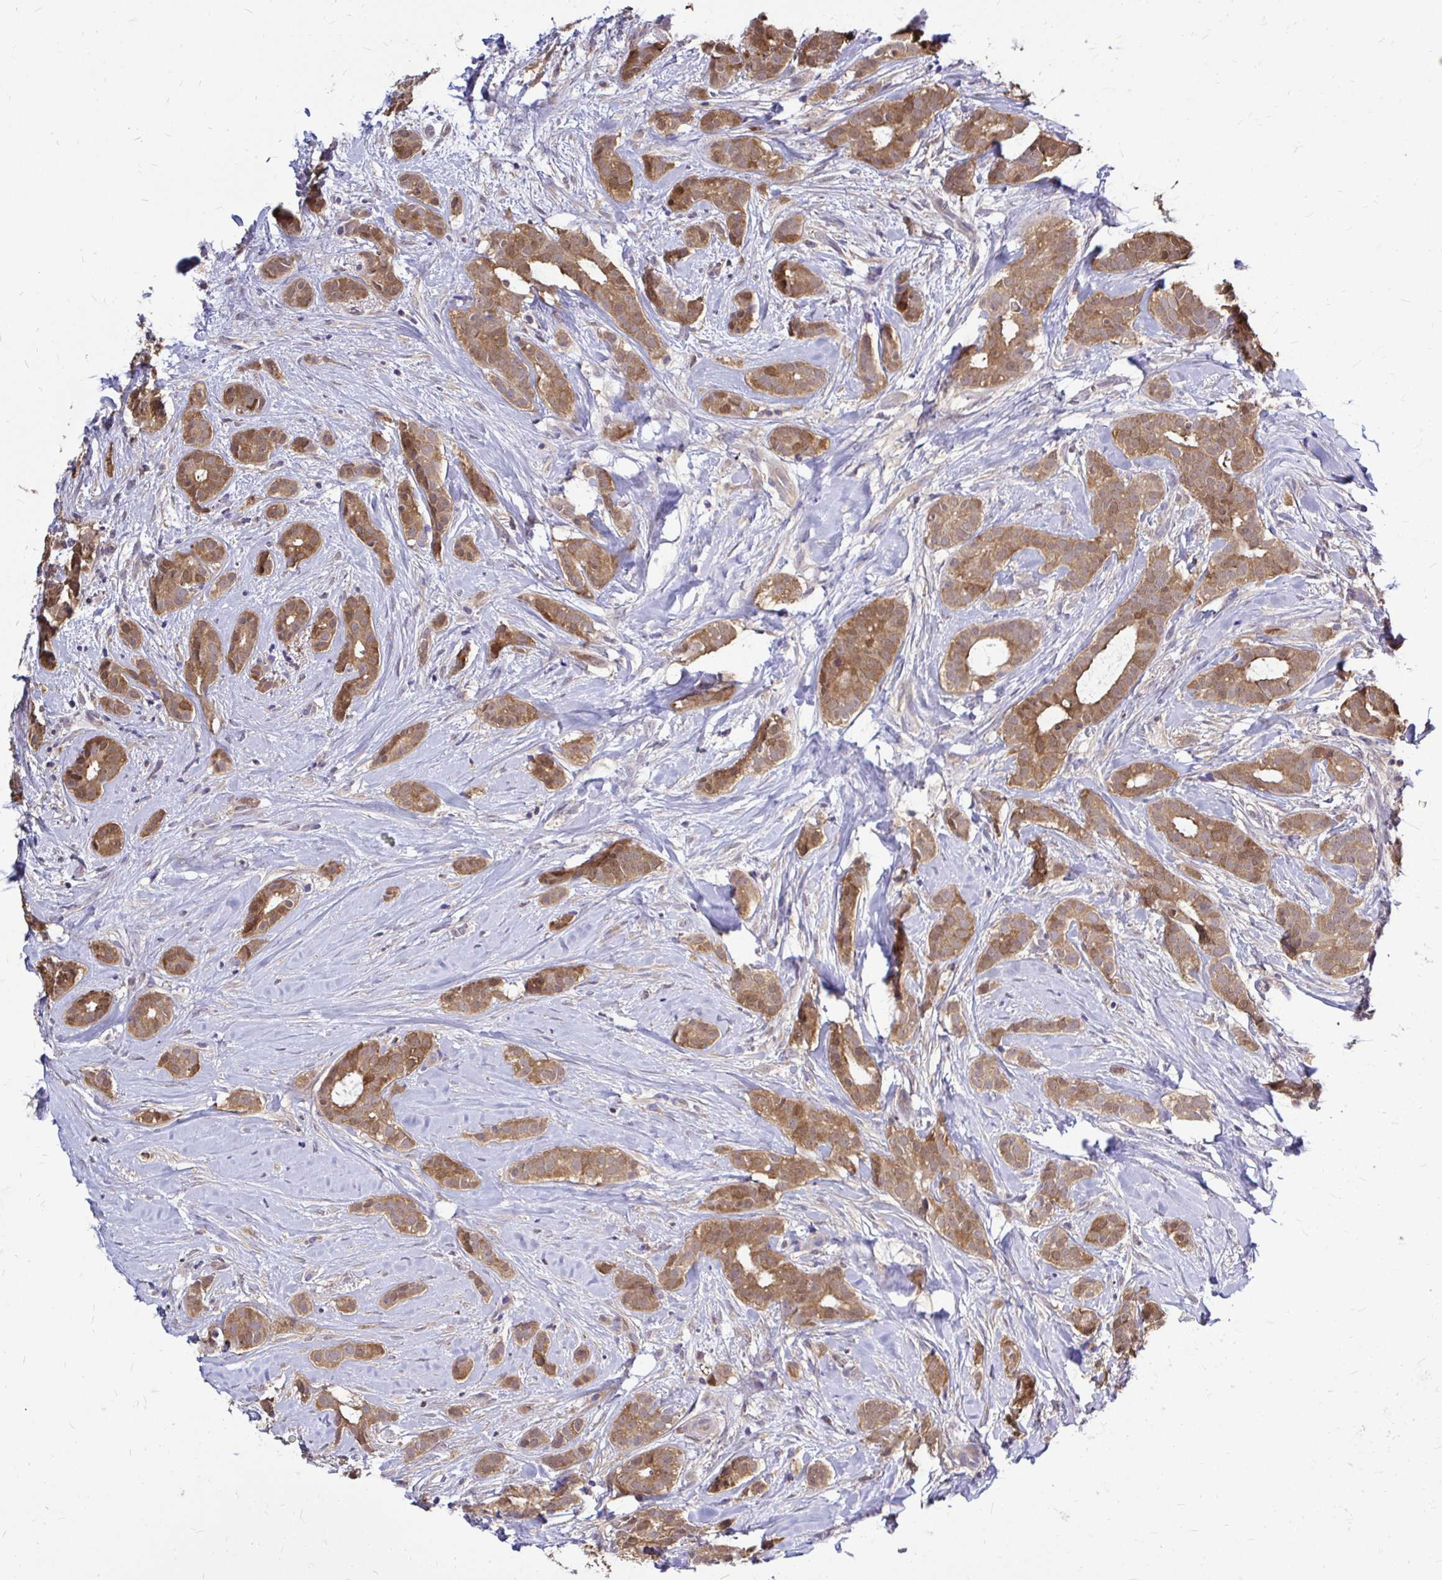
{"staining": {"intensity": "moderate", "quantity": ">75%", "location": "cytoplasmic/membranous"}, "tissue": "breast cancer", "cell_type": "Tumor cells", "image_type": "cancer", "snomed": [{"axis": "morphology", "description": "Duct carcinoma"}, {"axis": "topography", "description": "Breast"}], "caption": "The image displays staining of breast infiltrating ductal carcinoma, revealing moderate cytoplasmic/membranous protein staining (brown color) within tumor cells.", "gene": "IDH1", "patient": {"sex": "female", "age": 65}}